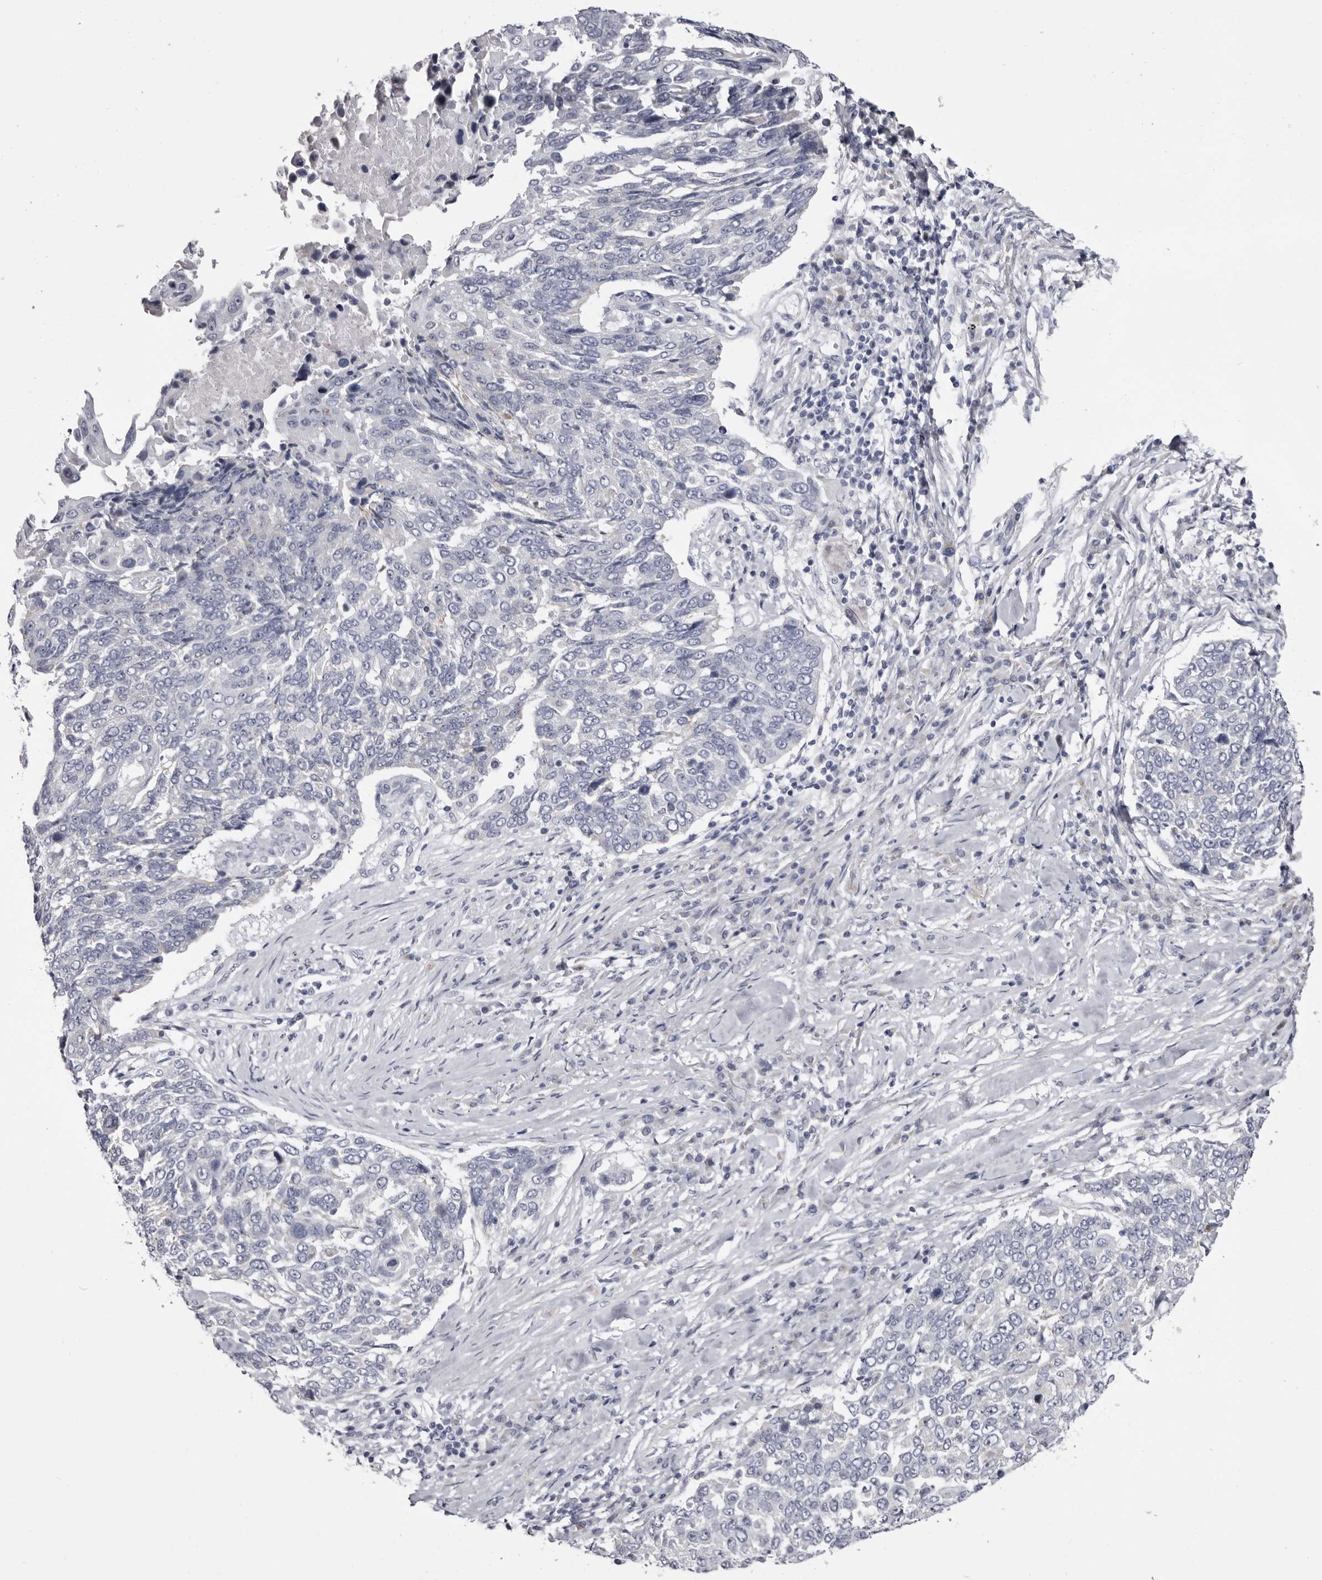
{"staining": {"intensity": "negative", "quantity": "none", "location": "none"}, "tissue": "lung cancer", "cell_type": "Tumor cells", "image_type": "cancer", "snomed": [{"axis": "morphology", "description": "Squamous cell carcinoma, NOS"}, {"axis": "topography", "description": "Lung"}], "caption": "High power microscopy photomicrograph of an immunohistochemistry micrograph of lung squamous cell carcinoma, revealing no significant expression in tumor cells.", "gene": "CASQ1", "patient": {"sex": "male", "age": 66}}